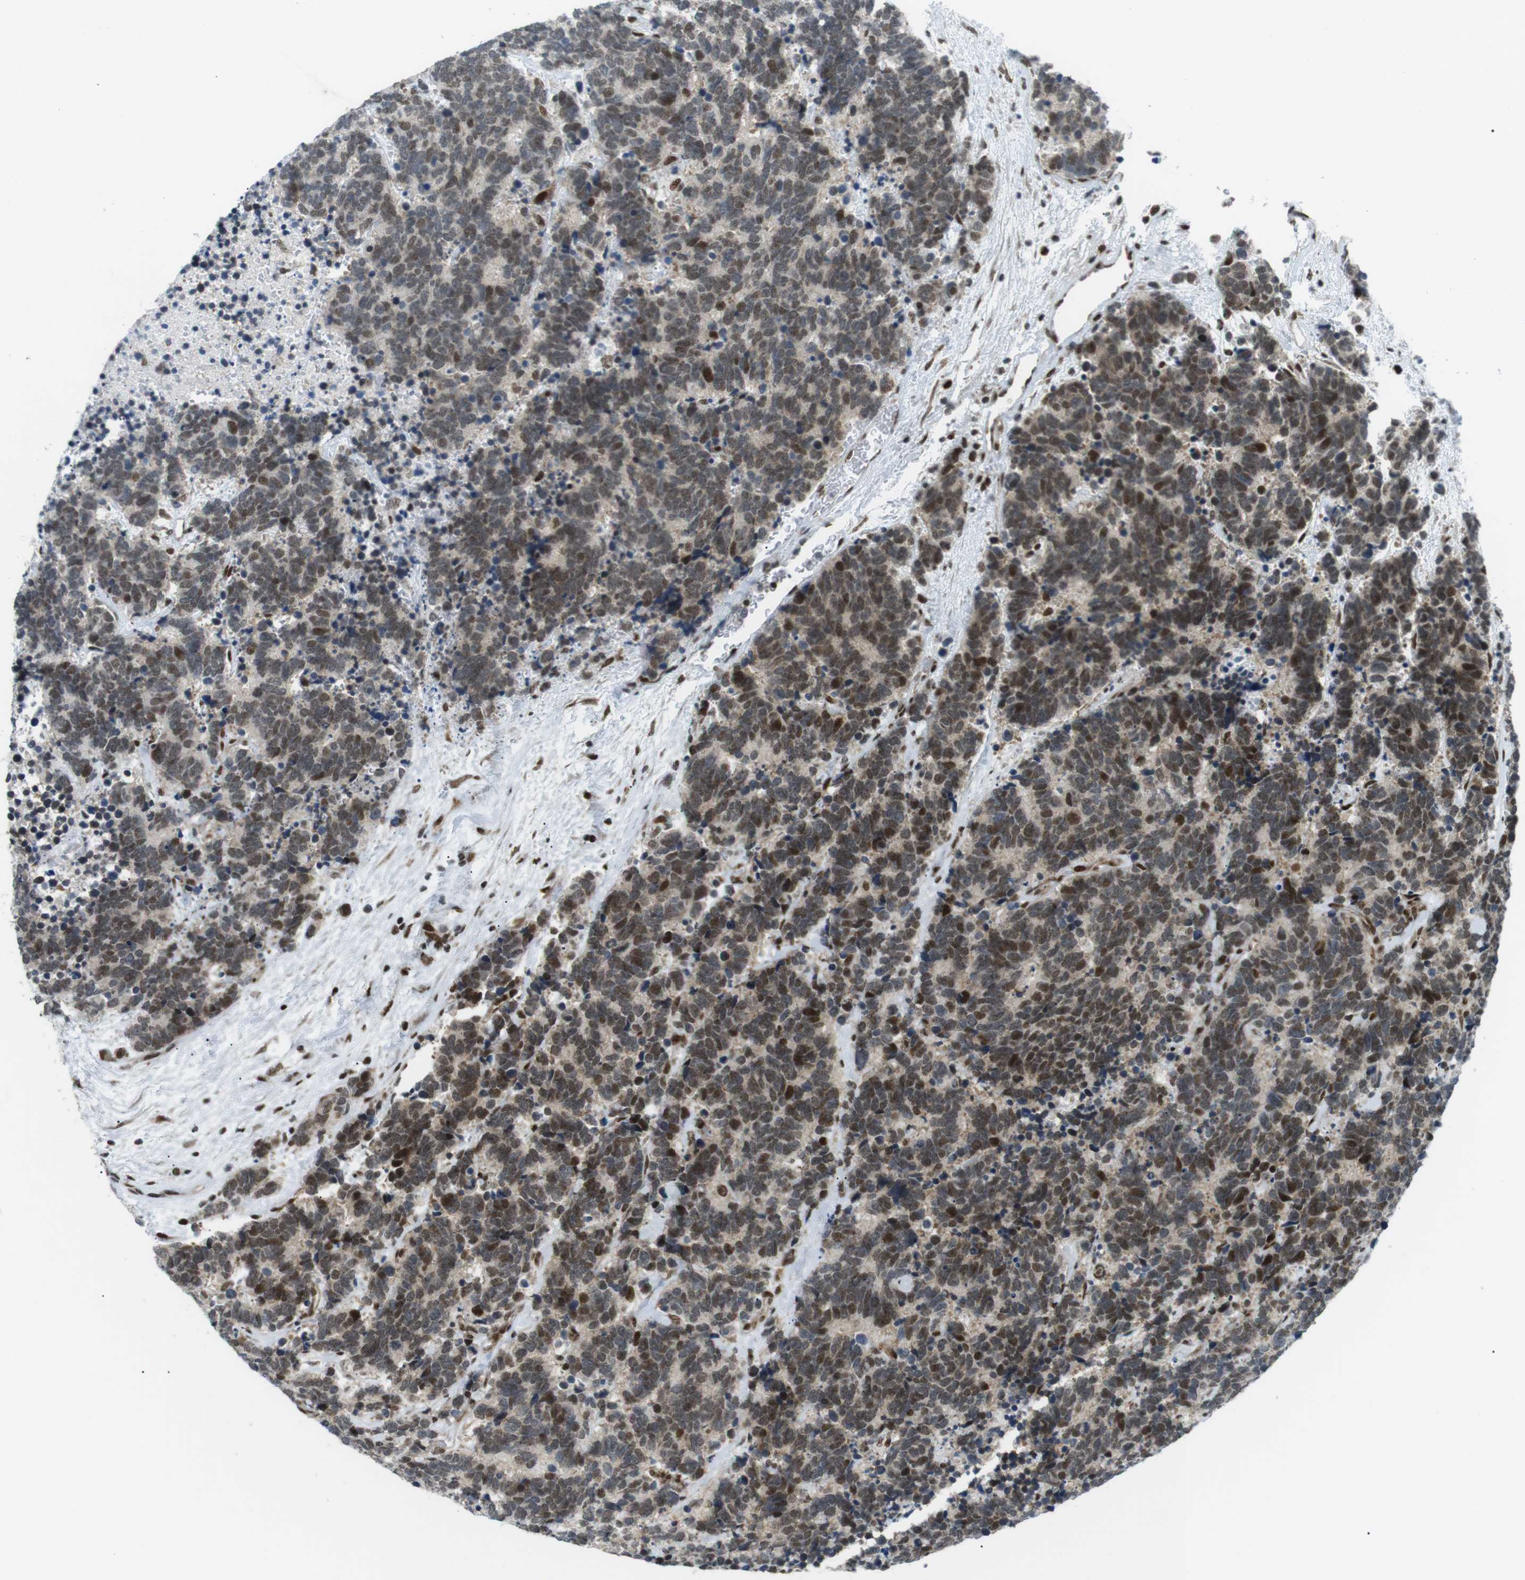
{"staining": {"intensity": "moderate", "quantity": "25%-75%", "location": "nuclear"}, "tissue": "carcinoid", "cell_type": "Tumor cells", "image_type": "cancer", "snomed": [{"axis": "morphology", "description": "Carcinoma, NOS"}, {"axis": "morphology", "description": "Carcinoid, malignant, NOS"}, {"axis": "topography", "description": "Urinary bladder"}], "caption": "There is medium levels of moderate nuclear expression in tumor cells of malignant carcinoid, as demonstrated by immunohistochemical staining (brown color).", "gene": "CDC27", "patient": {"sex": "male", "age": 57}}